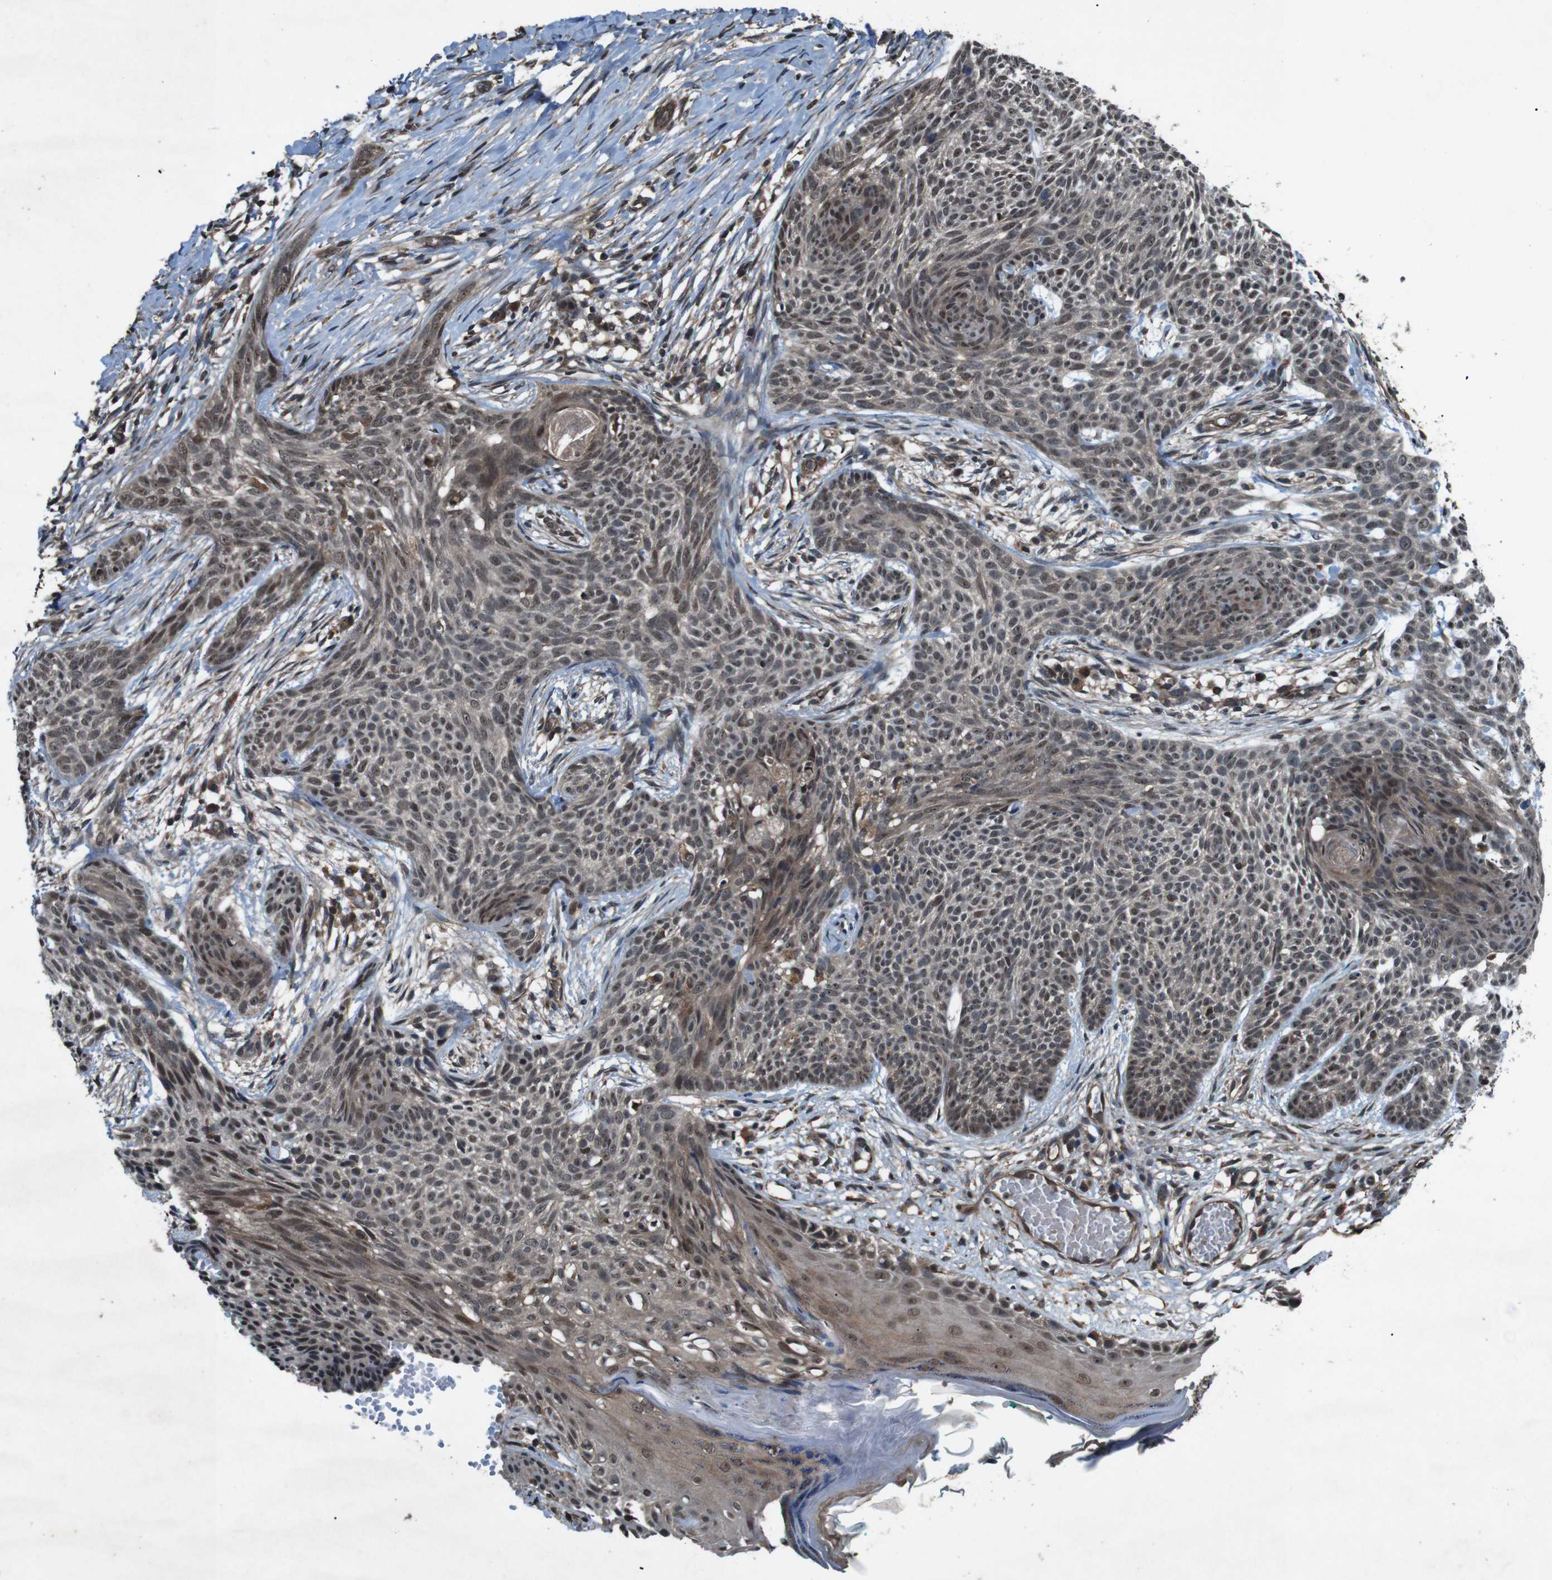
{"staining": {"intensity": "moderate", "quantity": ">75%", "location": "cytoplasmic/membranous,nuclear"}, "tissue": "skin cancer", "cell_type": "Tumor cells", "image_type": "cancer", "snomed": [{"axis": "morphology", "description": "Basal cell carcinoma"}, {"axis": "topography", "description": "Skin"}], "caption": "This photomicrograph displays immunohistochemistry staining of human basal cell carcinoma (skin), with medium moderate cytoplasmic/membranous and nuclear positivity in about >75% of tumor cells.", "gene": "SOCS1", "patient": {"sex": "female", "age": 59}}